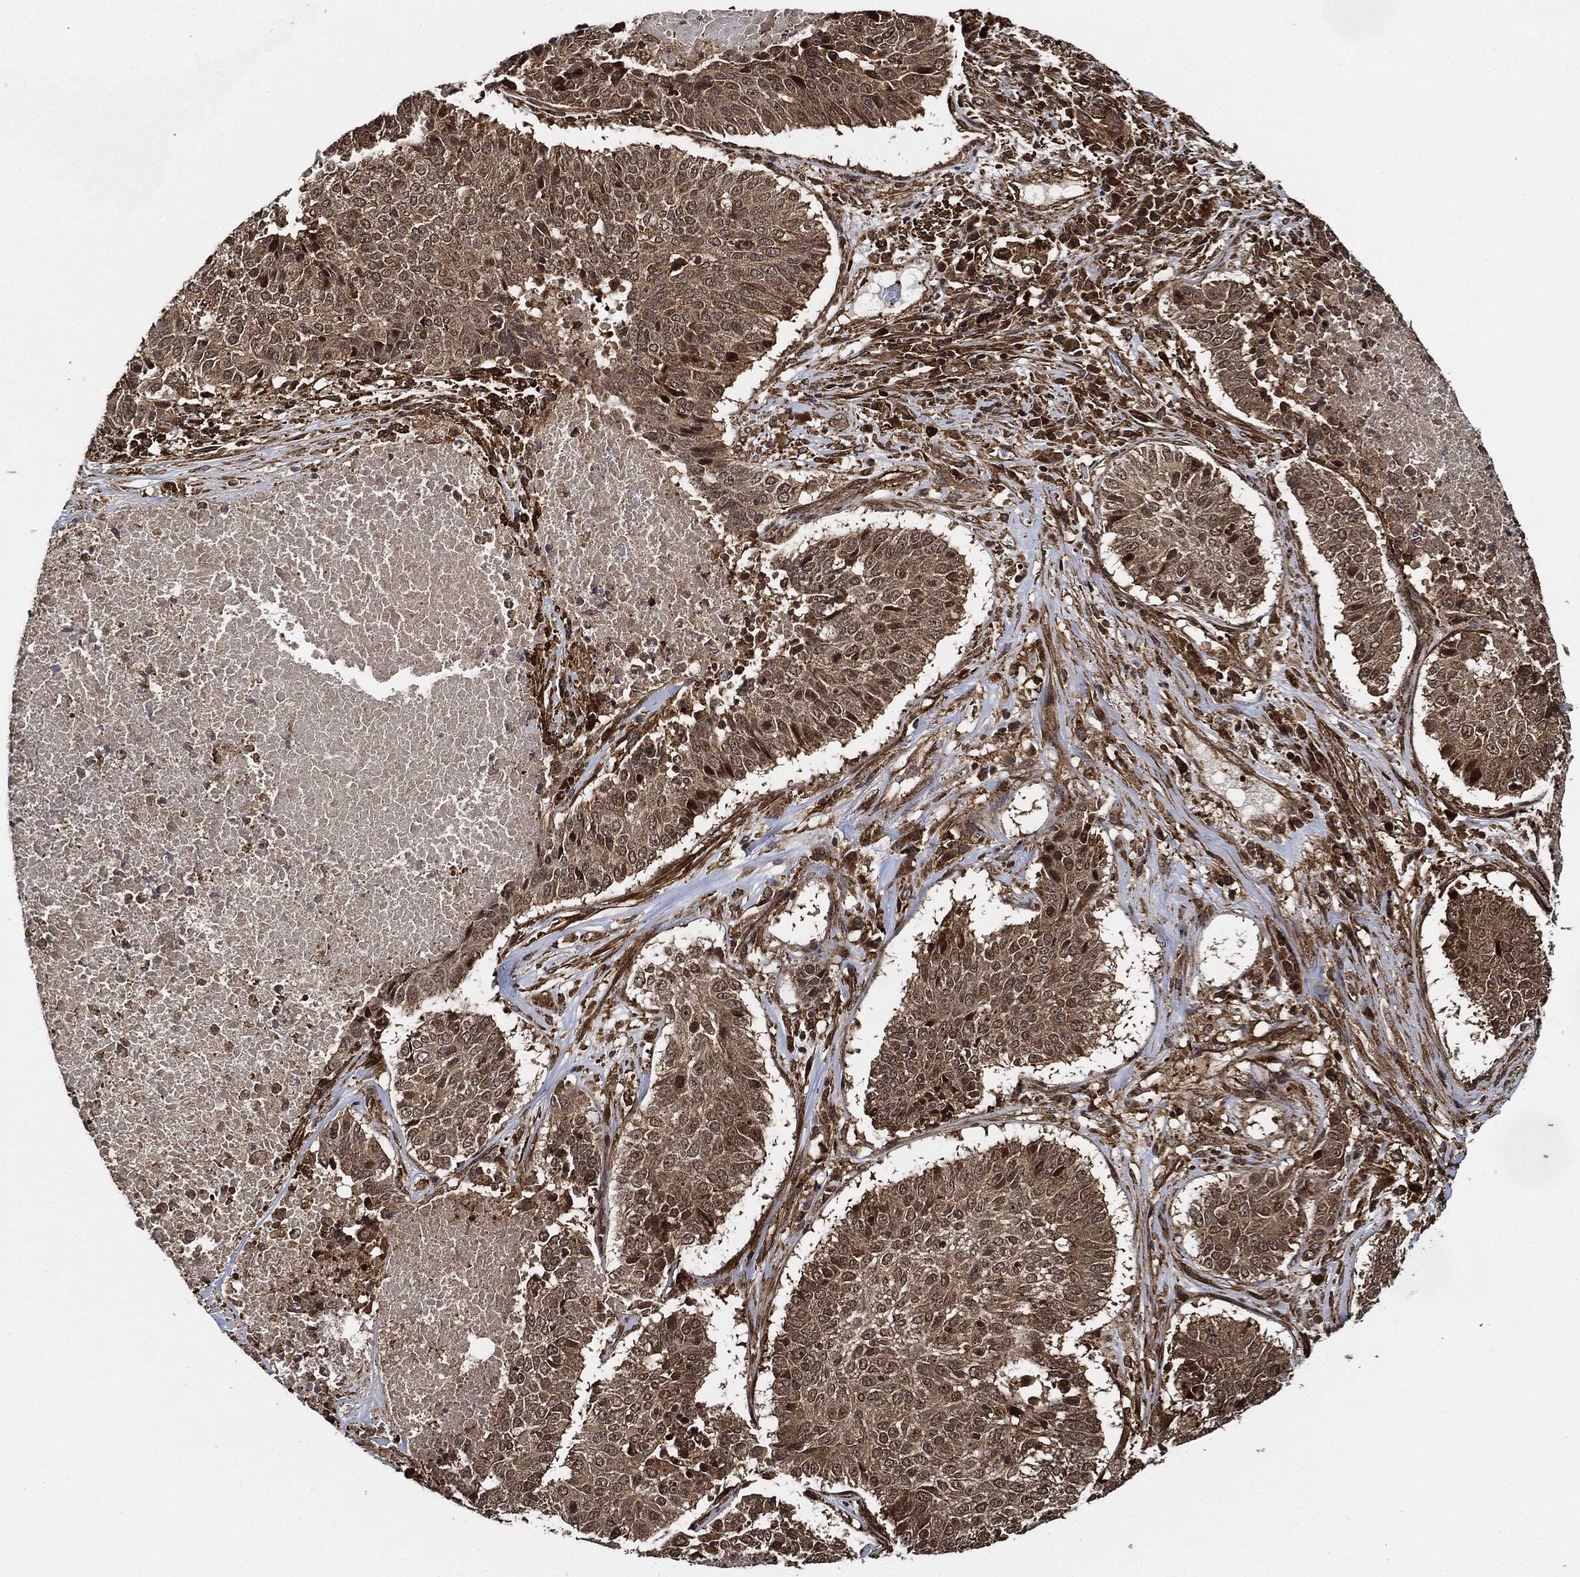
{"staining": {"intensity": "moderate", "quantity": ">75%", "location": "cytoplasmic/membranous"}, "tissue": "lung cancer", "cell_type": "Tumor cells", "image_type": "cancer", "snomed": [{"axis": "morphology", "description": "Squamous cell carcinoma, NOS"}, {"axis": "topography", "description": "Lung"}], "caption": "IHC of lung cancer demonstrates medium levels of moderate cytoplasmic/membranous positivity in approximately >75% of tumor cells.", "gene": "CEP290", "patient": {"sex": "male", "age": 64}}